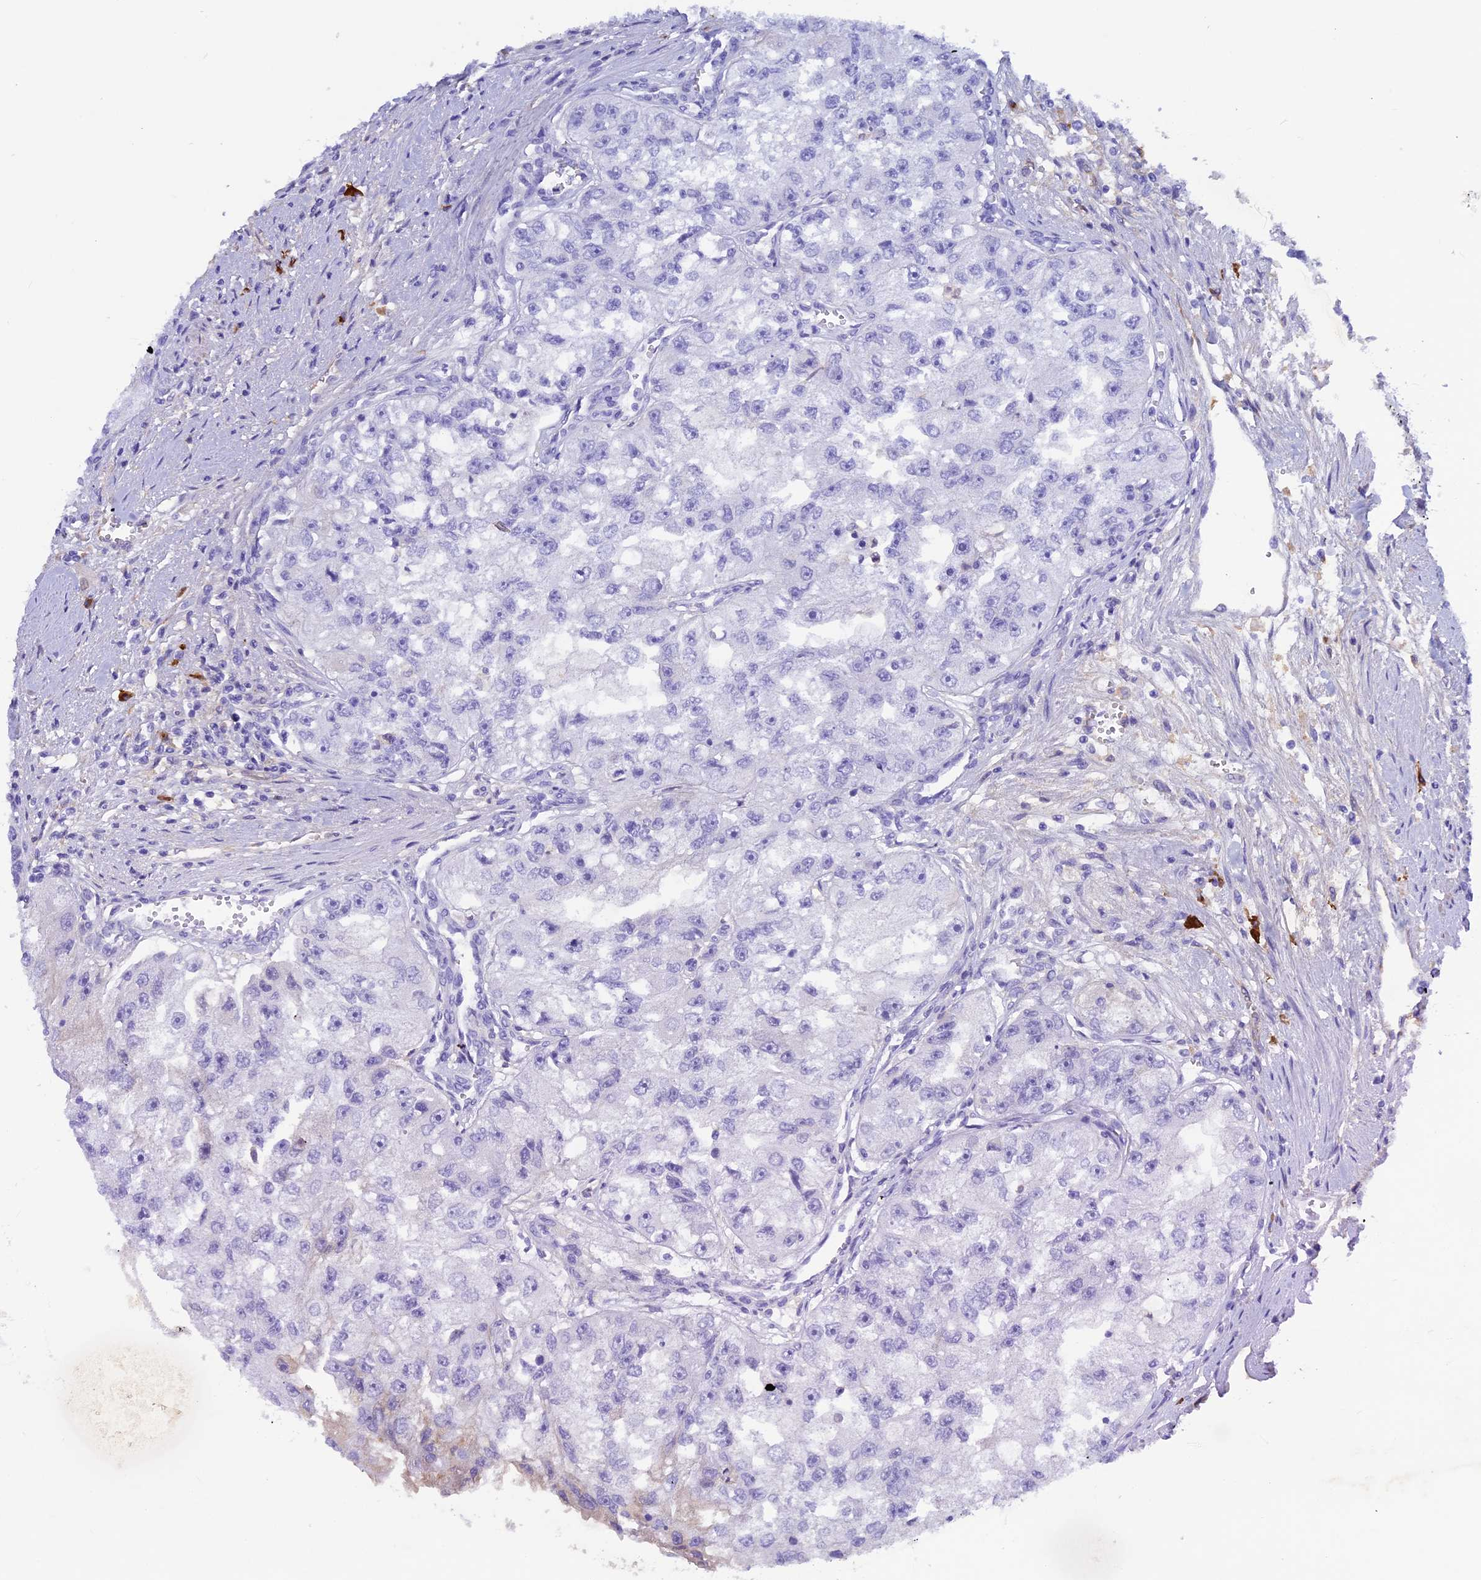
{"staining": {"intensity": "negative", "quantity": "none", "location": "none"}, "tissue": "renal cancer", "cell_type": "Tumor cells", "image_type": "cancer", "snomed": [{"axis": "morphology", "description": "Adenocarcinoma, NOS"}, {"axis": "topography", "description": "Kidney"}], "caption": "Histopathology image shows no significant protein expression in tumor cells of renal adenocarcinoma. (Stains: DAB (3,3'-diaminobenzidine) IHC with hematoxylin counter stain, Microscopy: brightfield microscopy at high magnification).", "gene": "IGSF6", "patient": {"sex": "male", "age": 63}}